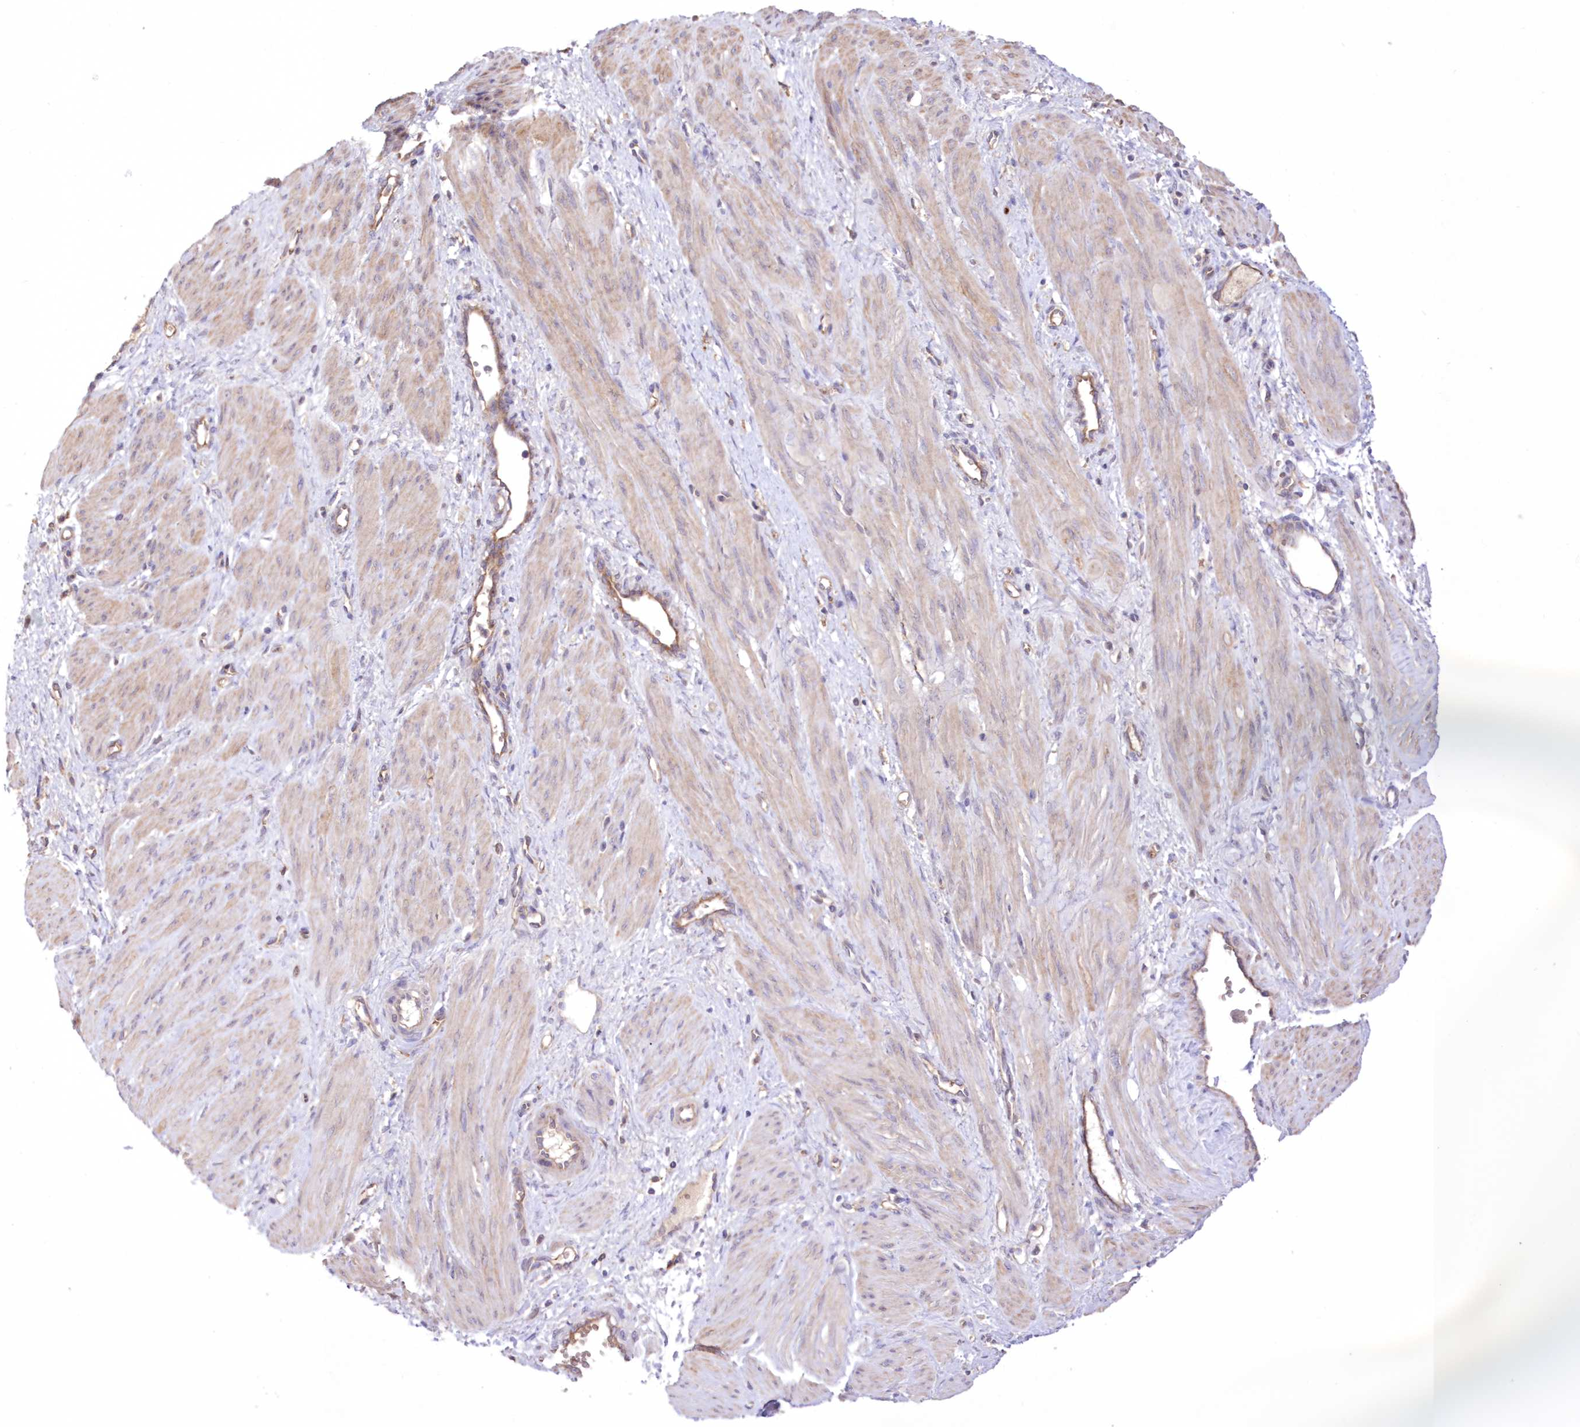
{"staining": {"intensity": "weak", "quantity": "<25%", "location": "cytoplasmic/membranous"}, "tissue": "smooth muscle", "cell_type": "Smooth muscle cells", "image_type": "normal", "snomed": [{"axis": "morphology", "description": "Normal tissue, NOS"}, {"axis": "topography", "description": "Endometrium"}], "caption": "Immunohistochemistry (IHC) of unremarkable human smooth muscle shows no expression in smooth muscle cells.", "gene": "FCHO2", "patient": {"sex": "female", "age": 33}}